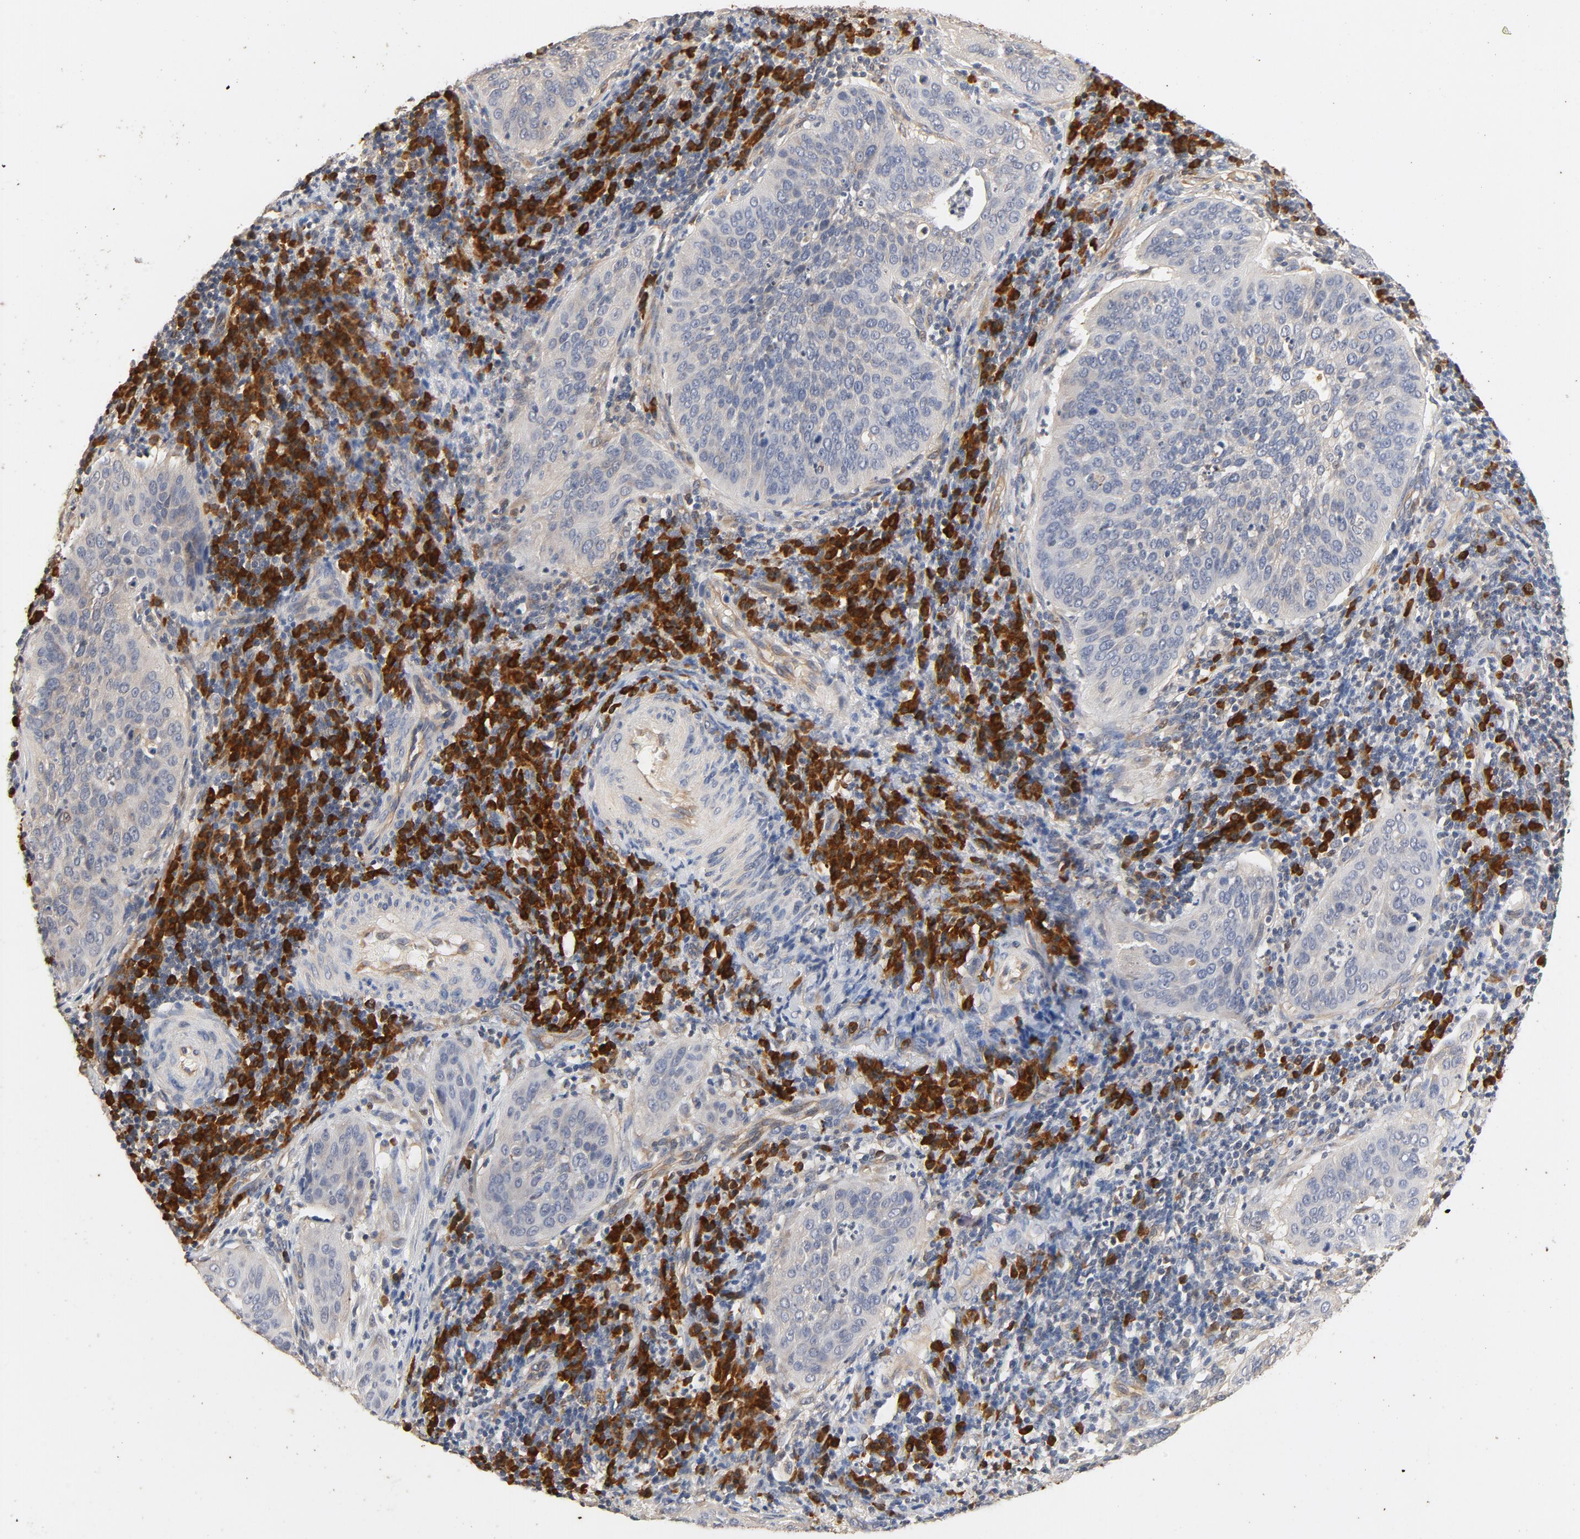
{"staining": {"intensity": "negative", "quantity": "none", "location": "none"}, "tissue": "cervical cancer", "cell_type": "Tumor cells", "image_type": "cancer", "snomed": [{"axis": "morphology", "description": "Squamous cell carcinoma, NOS"}, {"axis": "topography", "description": "Cervix"}], "caption": "An immunohistochemistry image of squamous cell carcinoma (cervical) is shown. There is no staining in tumor cells of squamous cell carcinoma (cervical).", "gene": "UBE2J1", "patient": {"sex": "female", "age": 39}}